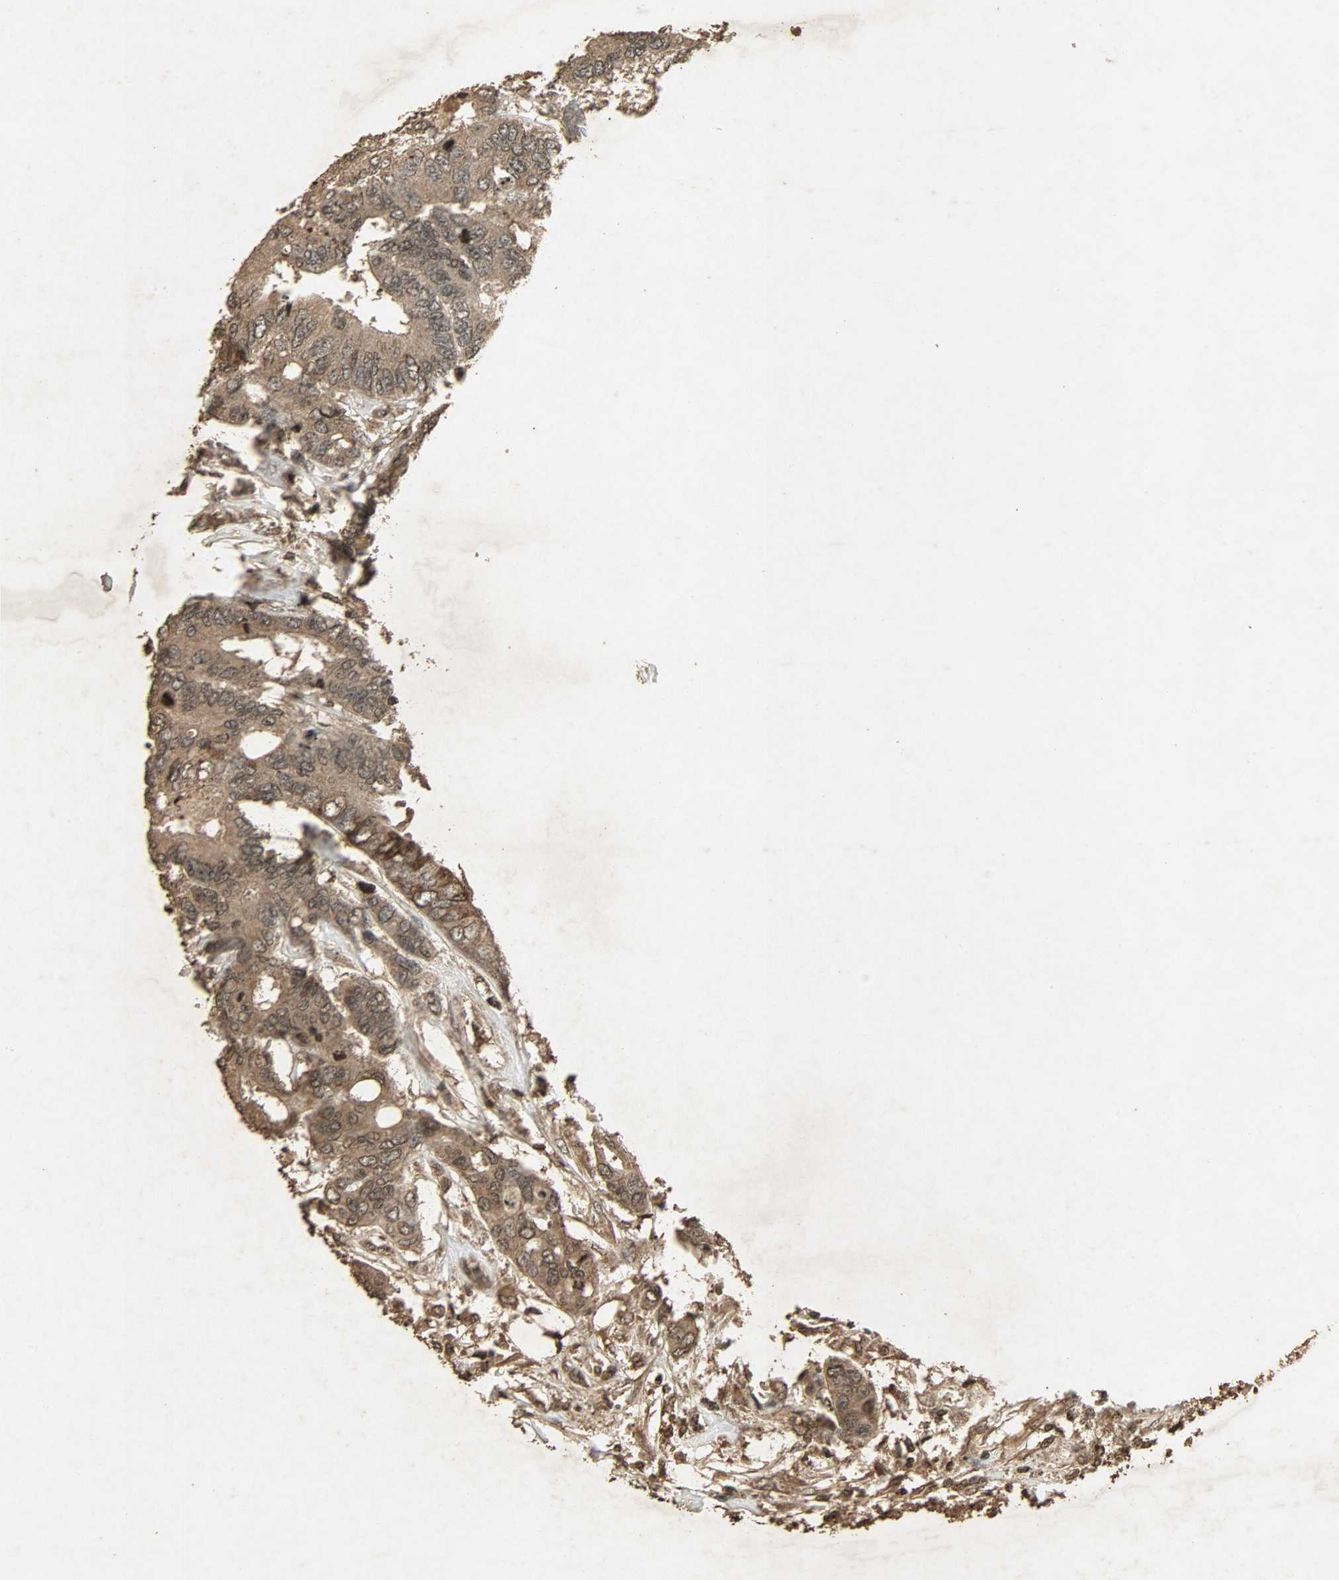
{"staining": {"intensity": "moderate", "quantity": ">75%", "location": "cytoplasmic/membranous,nuclear"}, "tissue": "colorectal cancer", "cell_type": "Tumor cells", "image_type": "cancer", "snomed": [{"axis": "morphology", "description": "Adenocarcinoma, NOS"}, {"axis": "topography", "description": "Rectum"}], "caption": "A medium amount of moderate cytoplasmic/membranous and nuclear staining is present in approximately >75% of tumor cells in adenocarcinoma (colorectal) tissue.", "gene": "PPP3R1", "patient": {"sex": "male", "age": 55}}